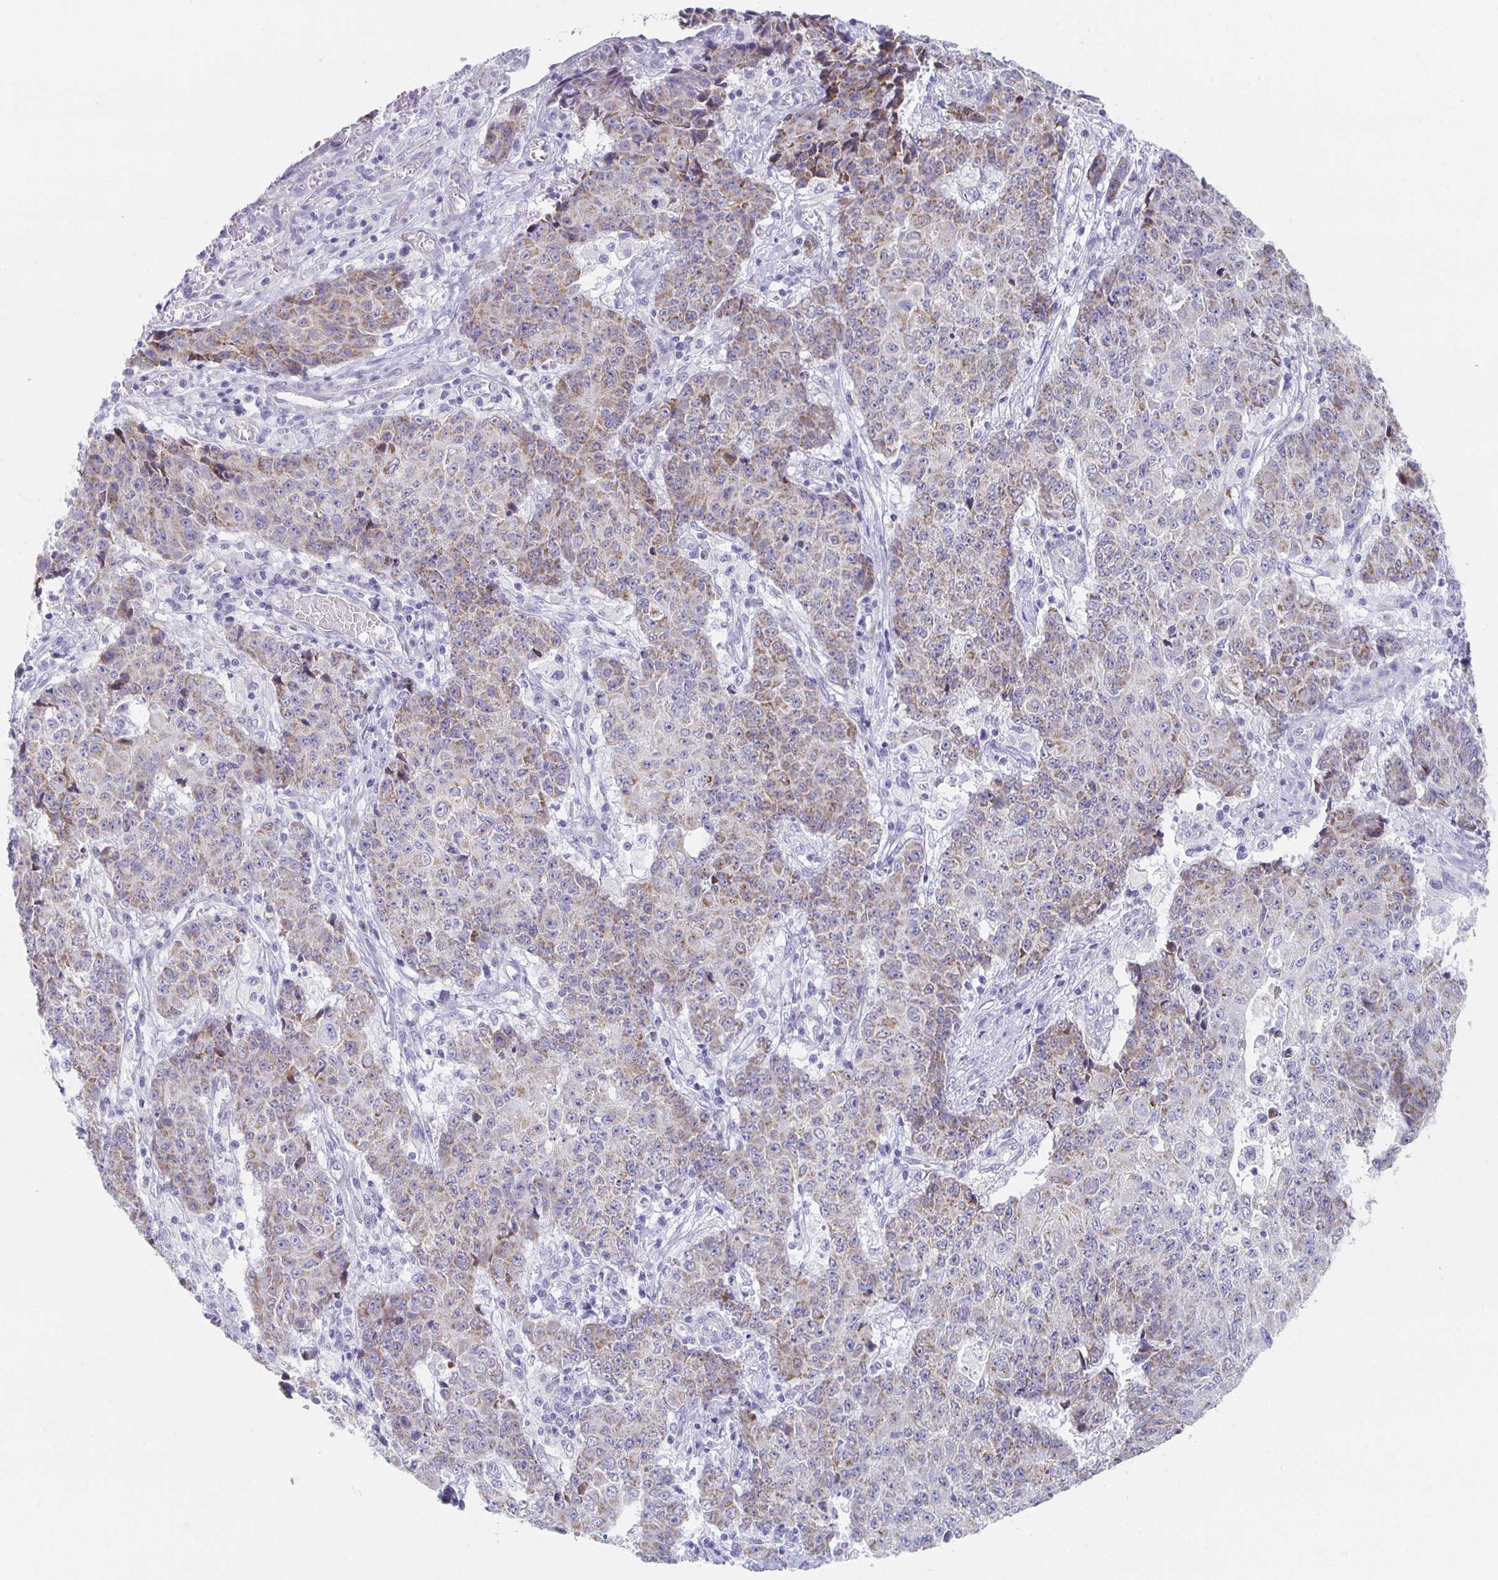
{"staining": {"intensity": "weak", "quantity": "25%-75%", "location": "cytoplasmic/membranous"}, "tissue": "ovarian cancer", "cell_type": "Tumor cells", "image_type": "cancer", "snomed": [{"axis": "morphology", "description": "Carcinoma, endometroid"}, {"axis": "topography", "description": "Ovary"}], "caption": "Ovarian cancer was stained to show a protein in brown. There is low levels of weak cytoplasmic/membranous staining in about 25%-75% of tumor cells.", "gene": "TEX44", "patient": {"sex": "female", "age": 42}}